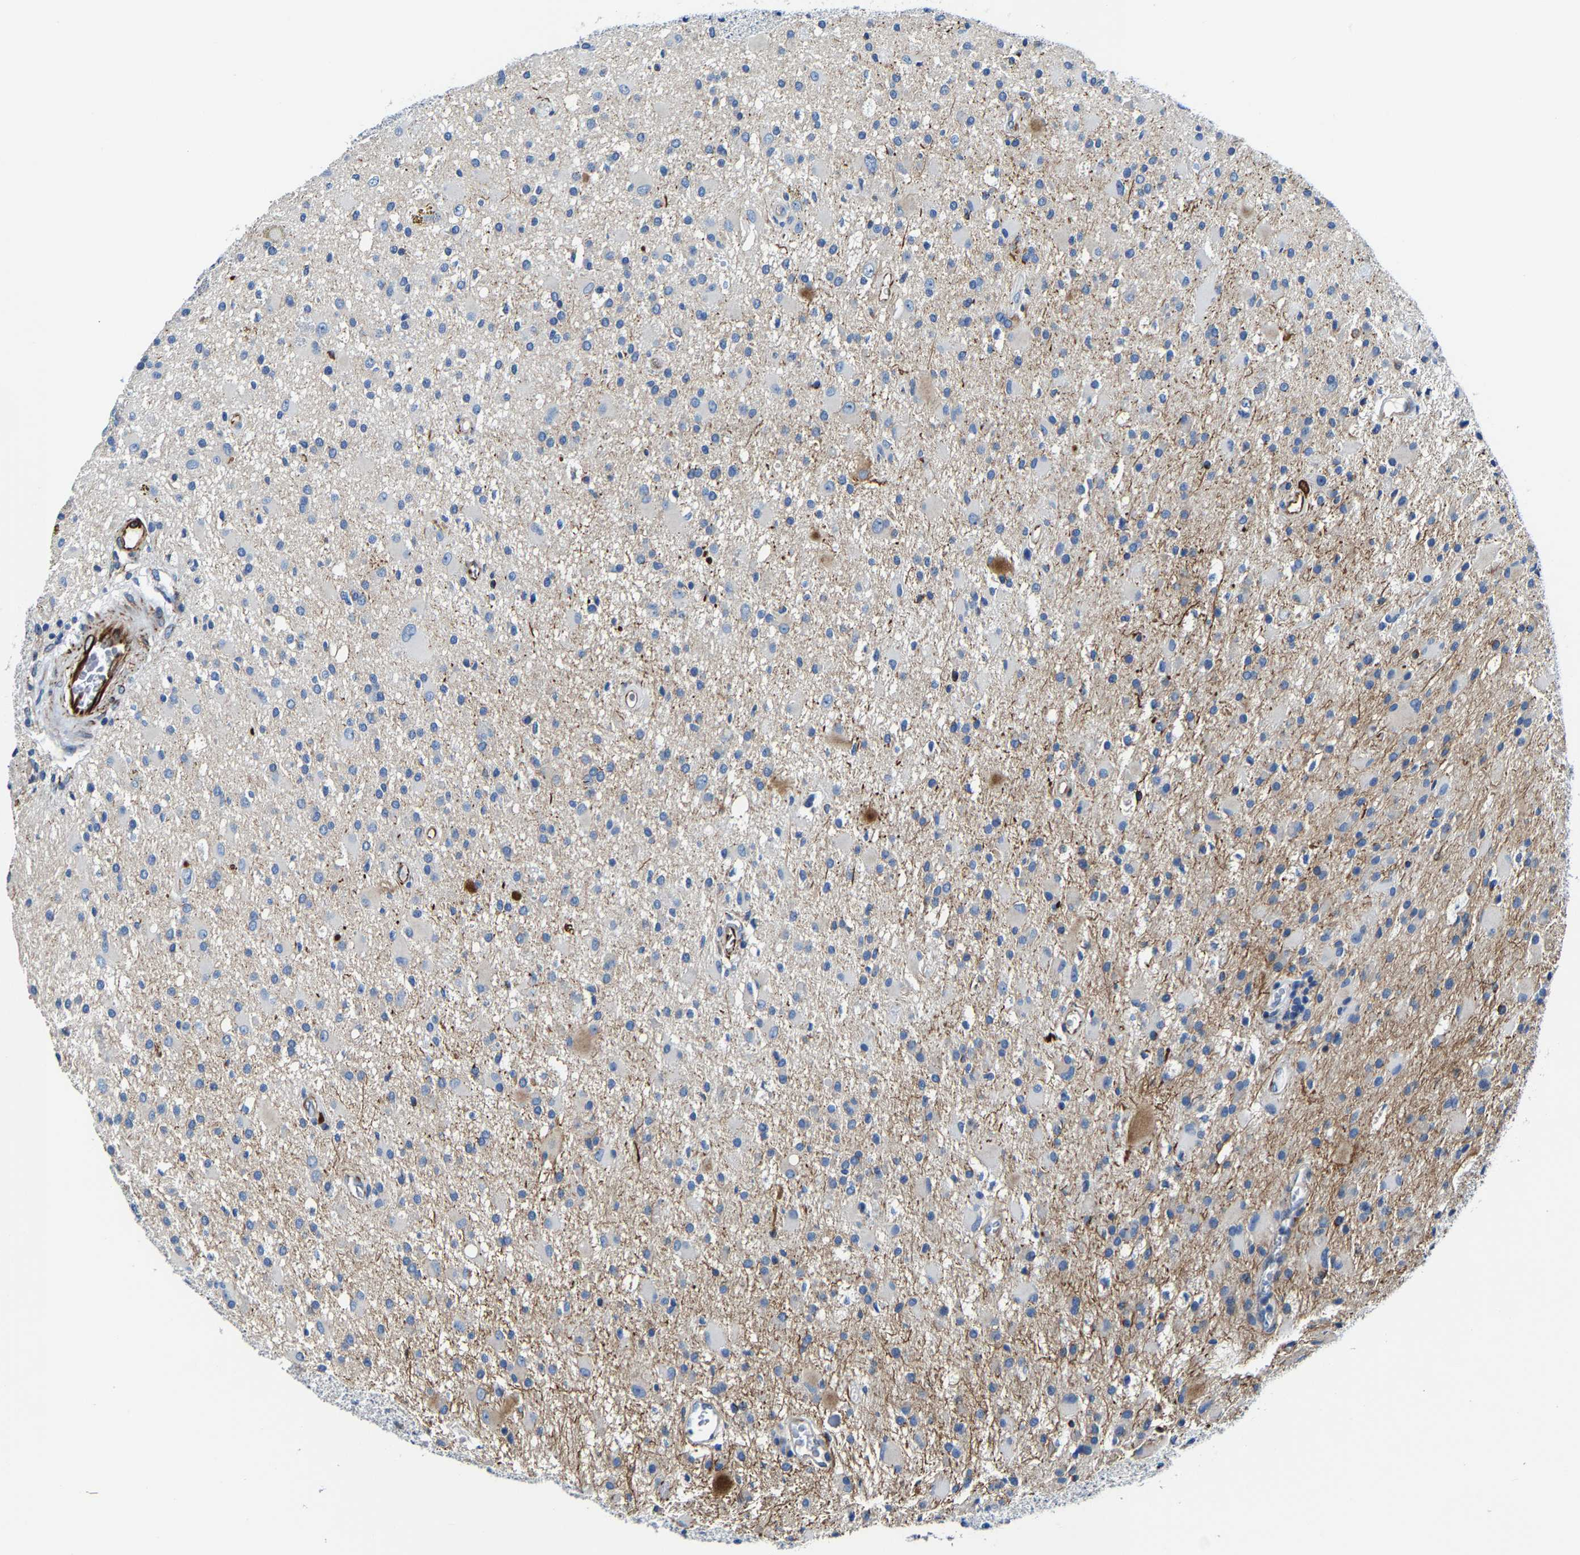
{"staining": {"intensity": "negative", "quantity": "none", "location": "none"}, "tissue": "glioma", "cell_type": "Tumor cells", "image_type": "cancer", "snomed": [{"axis": "morphology", "description": "Glioma, malignant, Low grade"}, {"axis": "topography", "description": "Brain"}], "caption": "Immunohistochemistry image of neoplastic tissue: human malignant glioma (low-grade) stained with DAB displays no significant protein expression in tumor cells.", "gene": "MMEL1", "patient": {"sex": "male", "age": 58}}